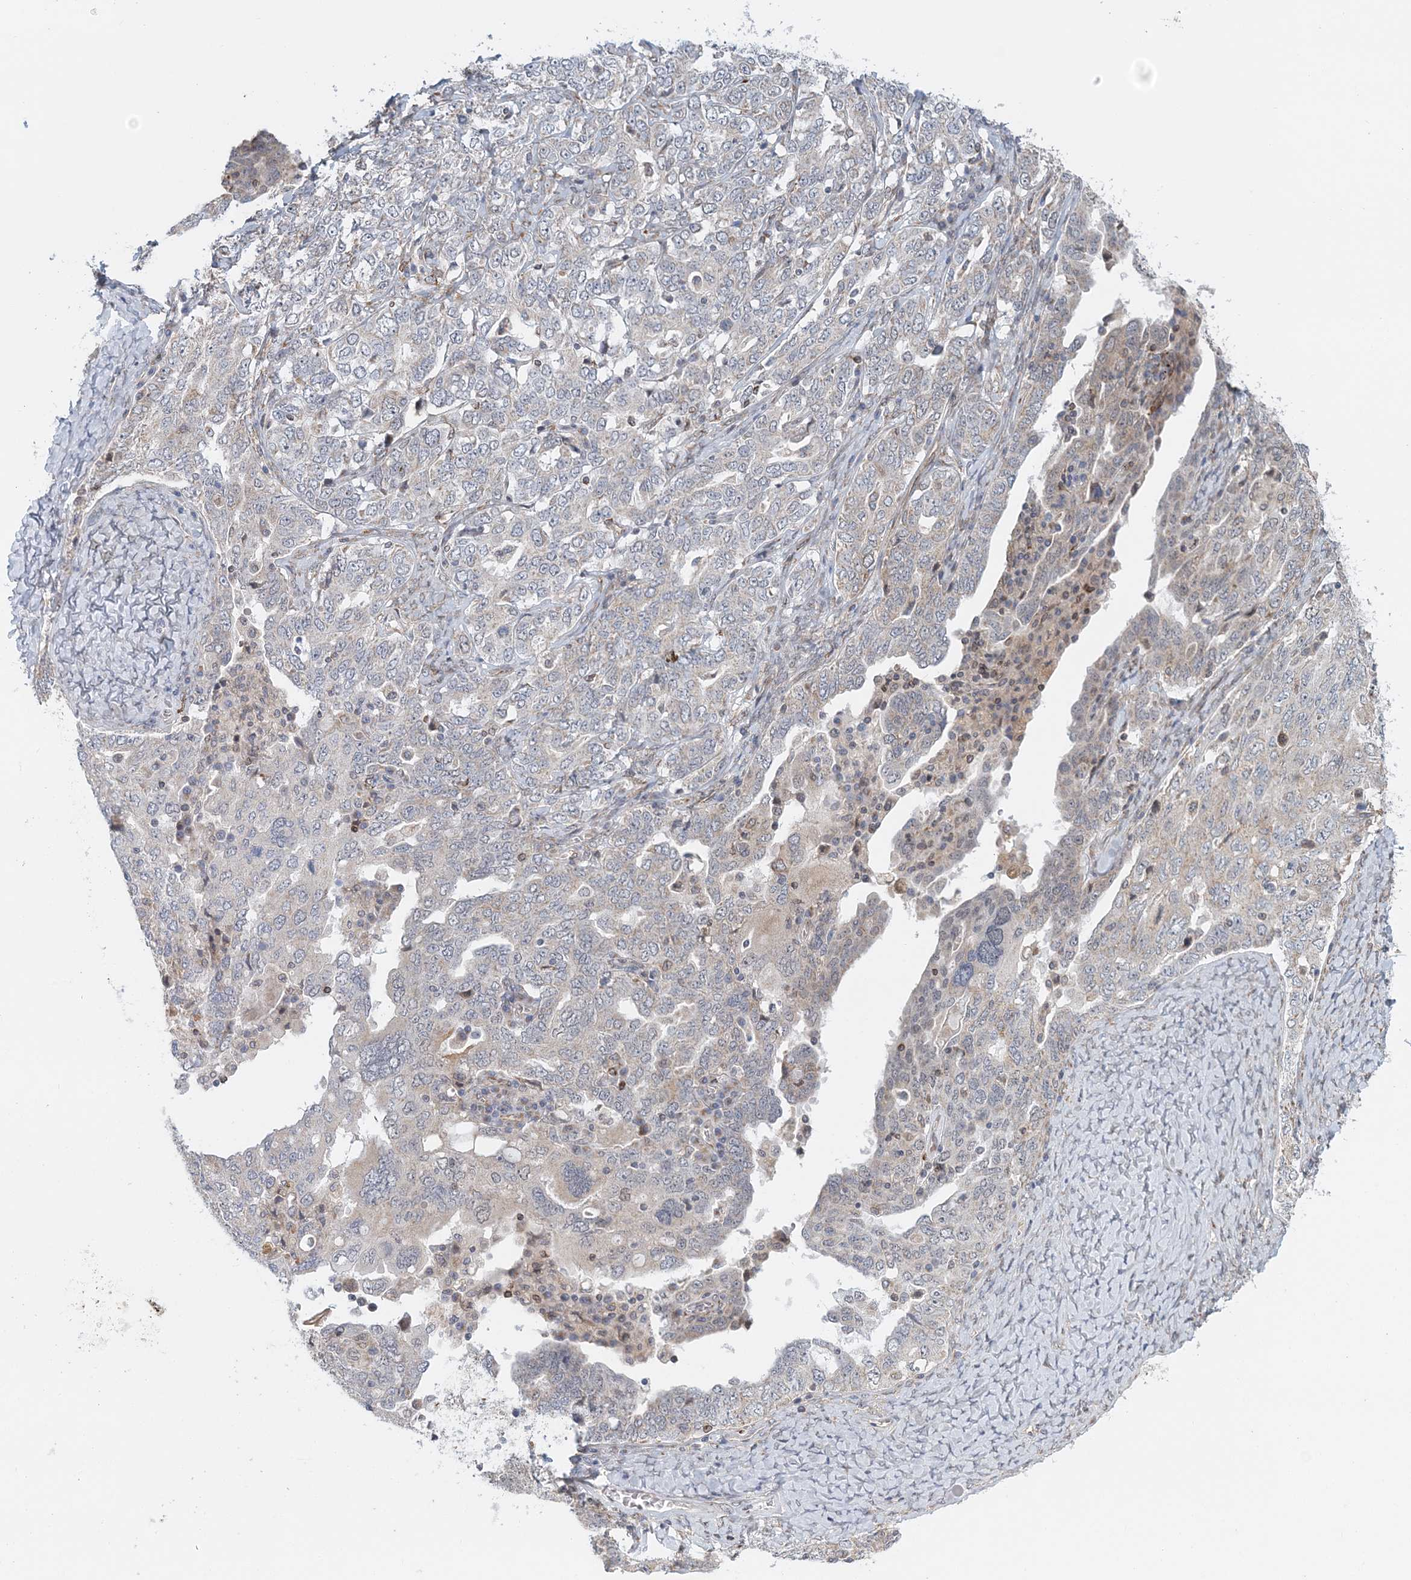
{"staining": {"intensity": "negative", "quantity": "none", "location": "none"}, "tissue": "ovarian cancer", "cell_type": "Tumor cells", "image_type": "cancer", "snomed": [{"axis": "morphology", "description": "Carcinoma, endometroid"}, {"axis": "topography", "description": "Ovary"}], "caption": "An image of human endometroid carcinoma (ovarian) is negative for staining in tumor cells.", "gene": "PCYOX1L", "patient": {"sex": "female", "age": 62}}